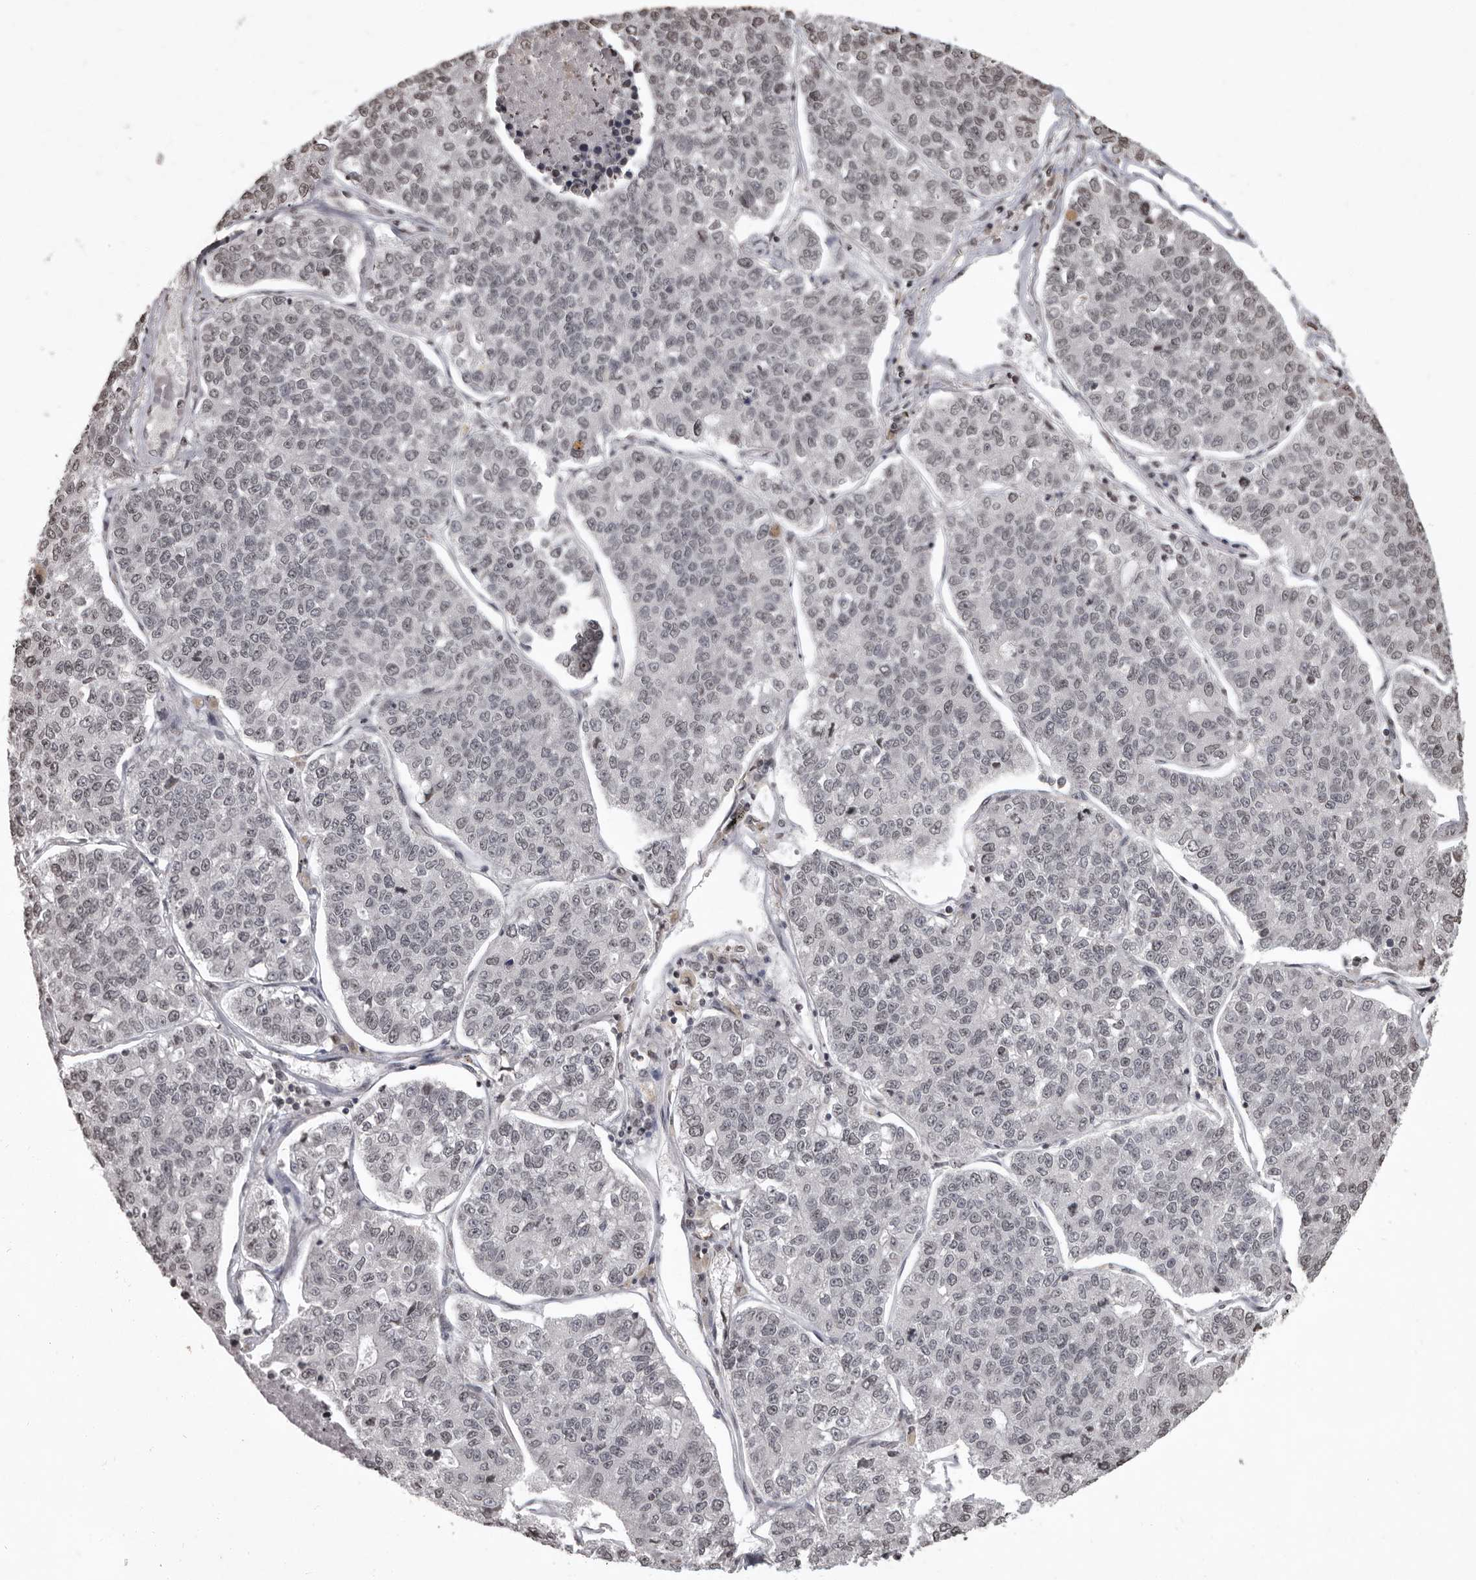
{"staining": {"intensity": "weak", "quantity": "<25%", "location": "nuclear"}, "tissue": "lung cancer", "cell_type": "Tumor cells", "image_type": "cancer", "snomed": [{"axis": "morphology", "description": "Adenocarcinoma, NOS"}, {"axis": "topography", "description": "Lung"}], "caption": "The micrograph displays no staining of tumor cells in adenocarcinoma (lung).", "gene": "WDR45", "patient": {"sex": "male", "age": 49}}